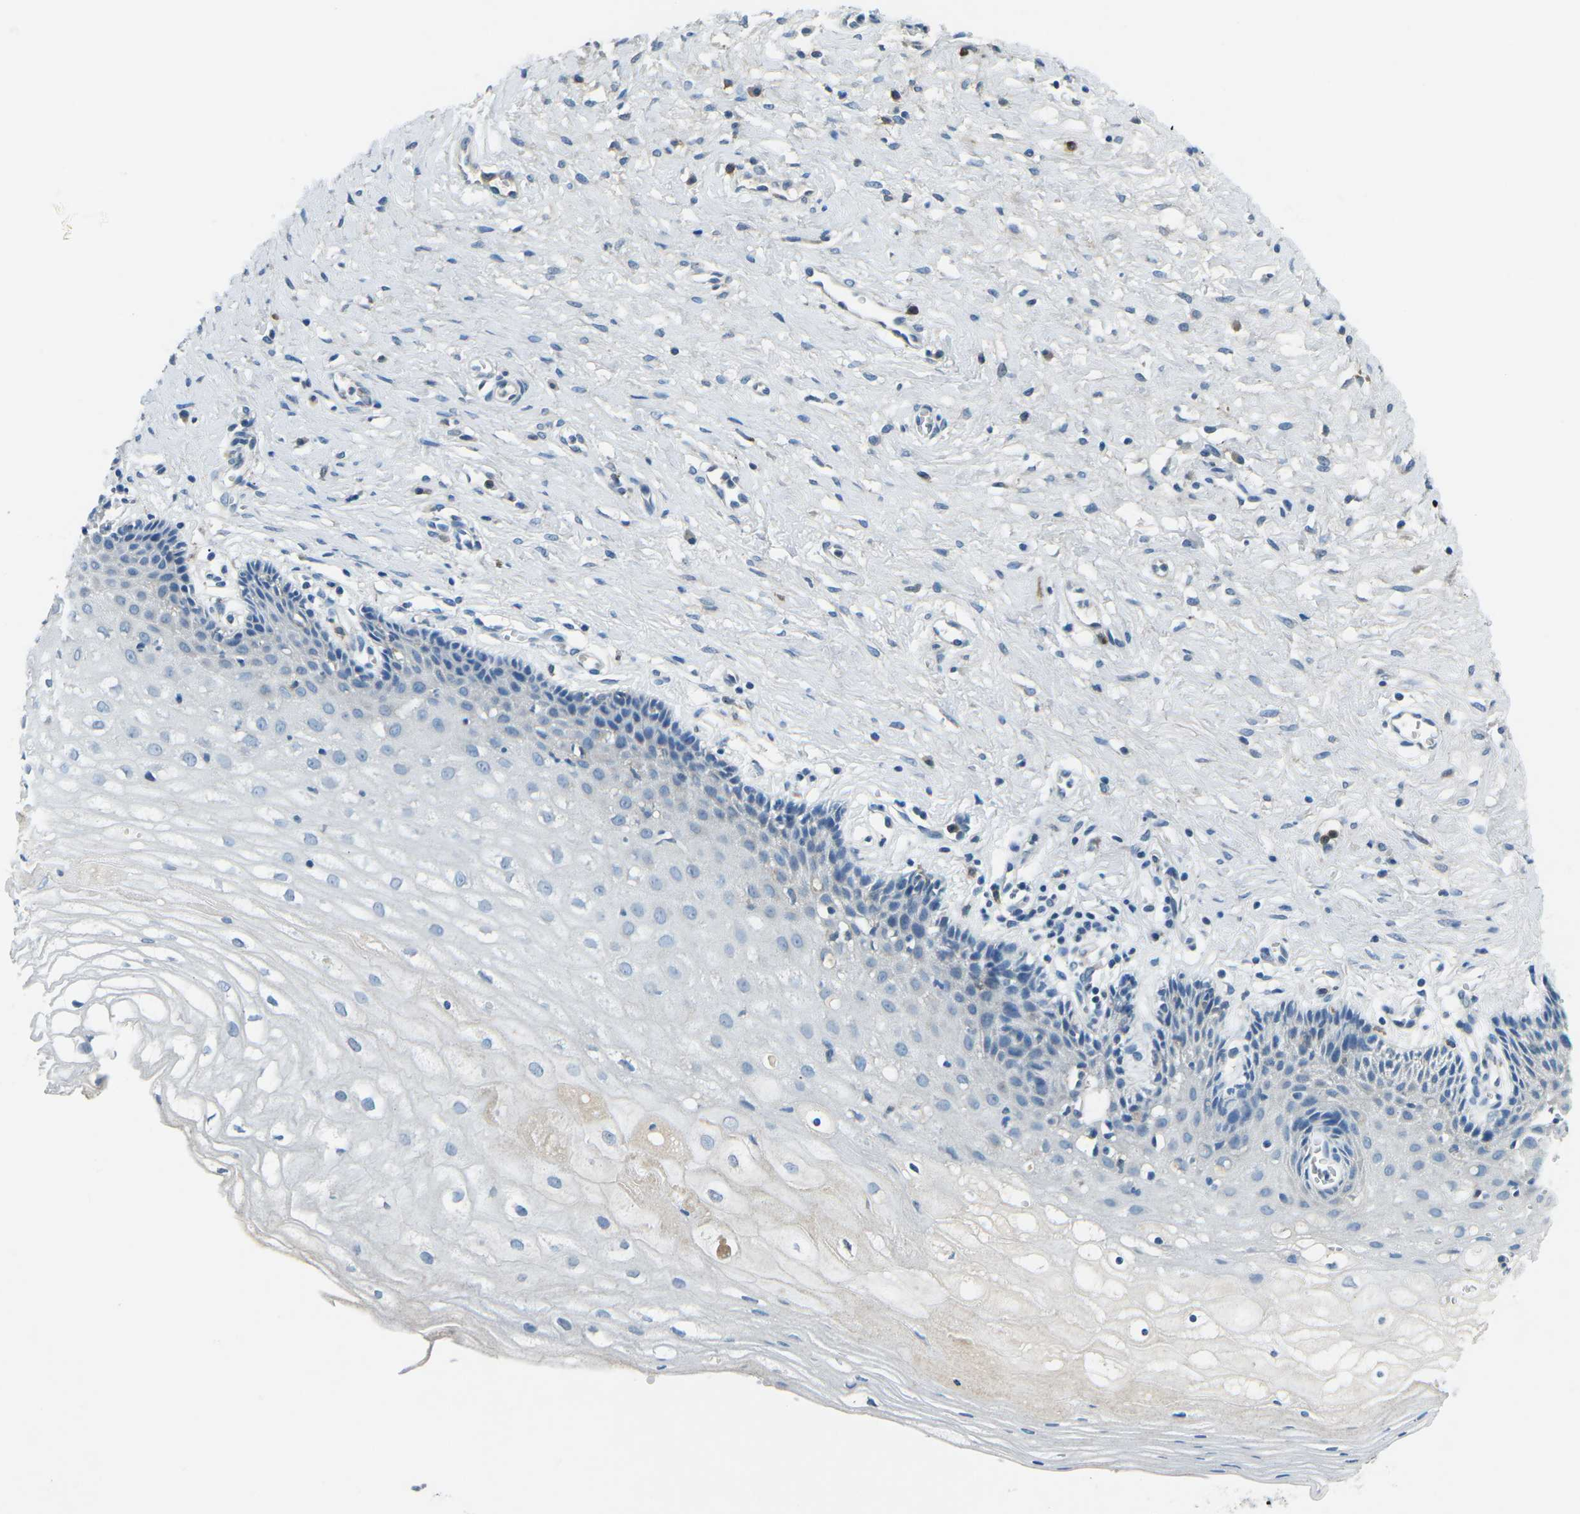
{"staining": {"intensity": "negative", "quantity": "none", "location": "none"}, "tissue": "cervical cancer", "cell_type": "Tumor cells", "image_type": "cancer", "snomed": [{"axis": "morphology", "description": "Squamous cell carcinoma, NOS"}, {"axis": "topography", "description": "Cervix"}], "caption": "The immunohistochemistry (IHC) histopathology image has no significant positivity in tumor cells of cervical cancer tissue.", "gene": "CD1D", "patient": {"sex": "female", "age": 32}}